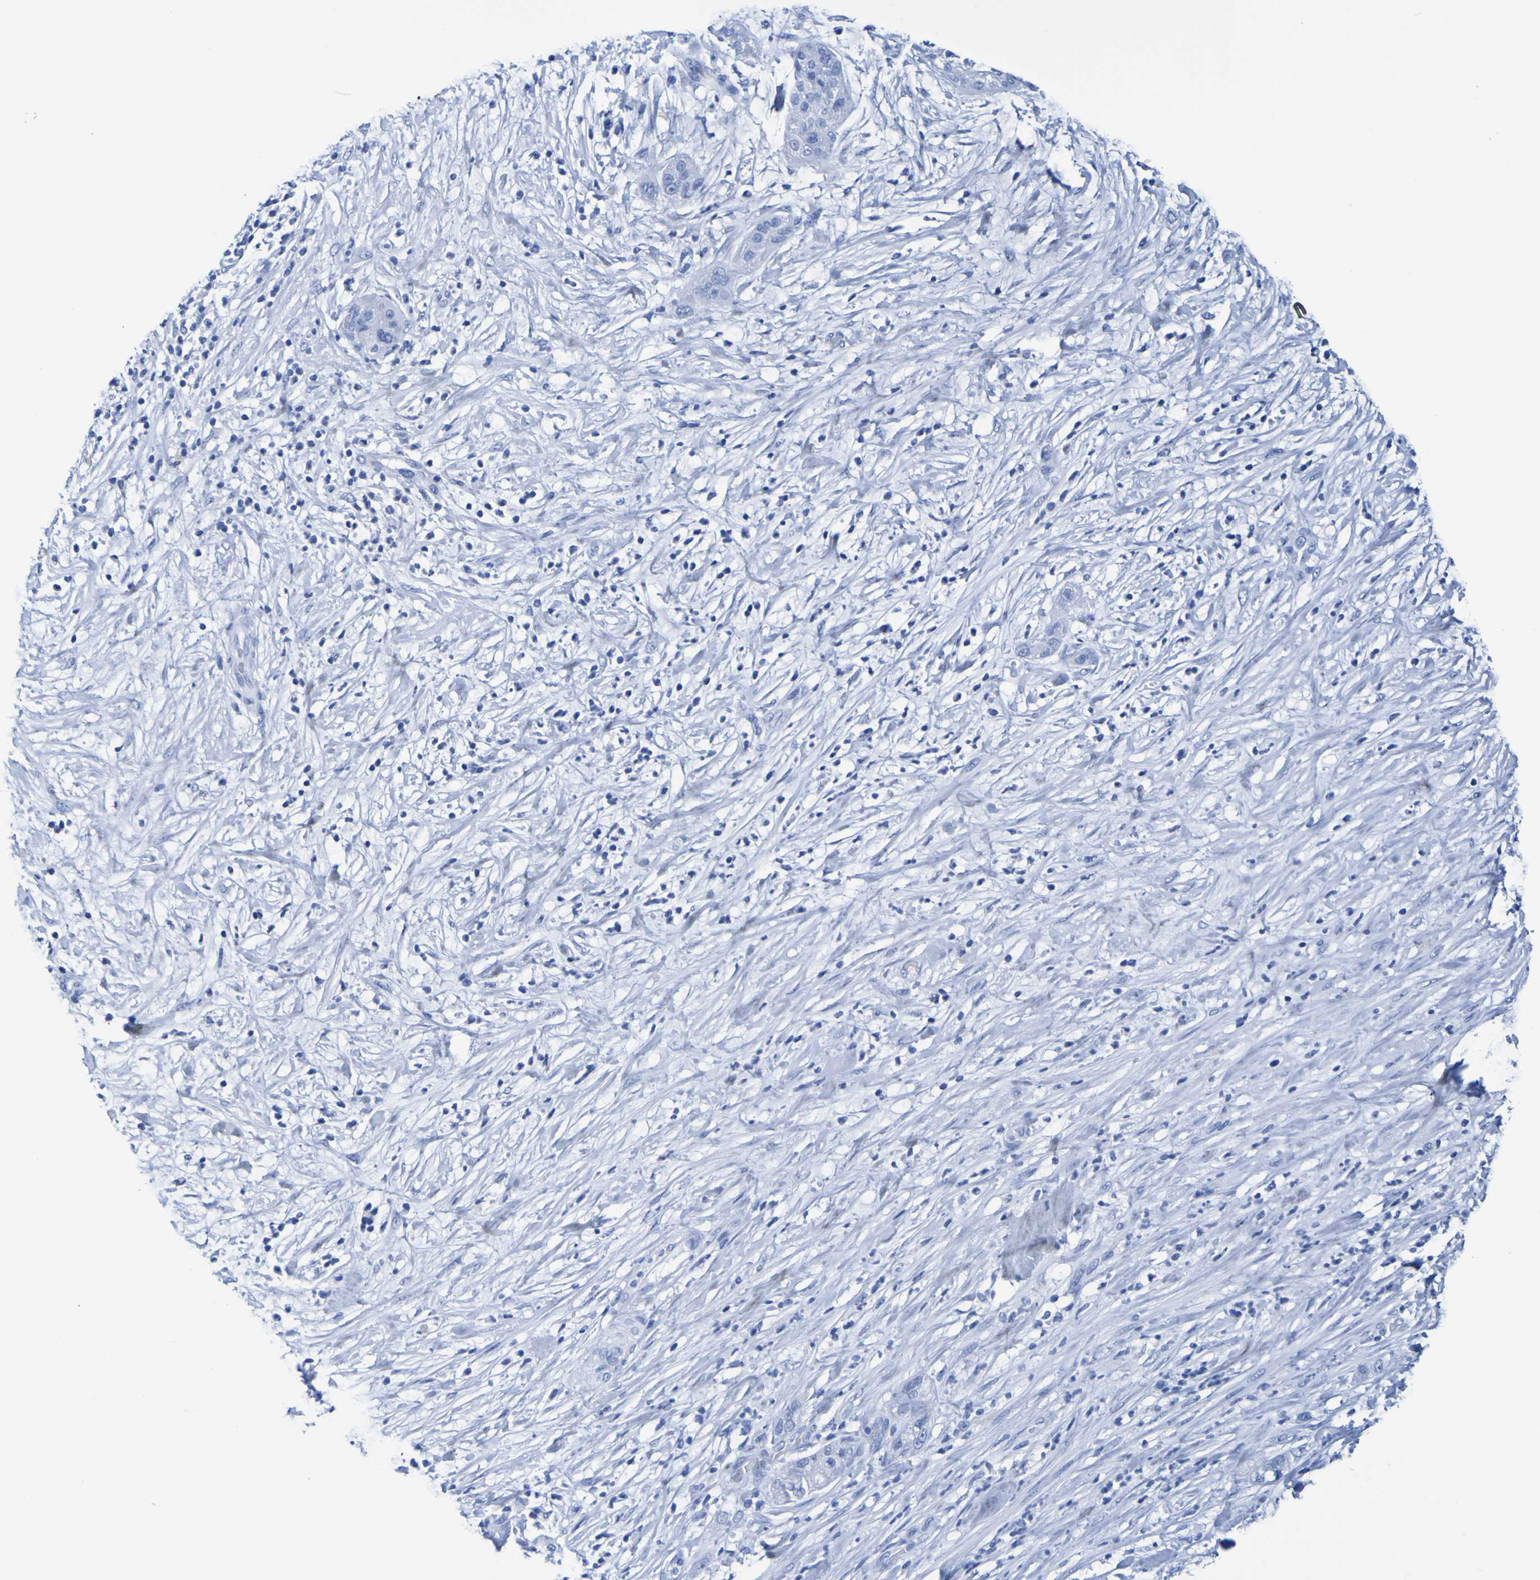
{"staining": {"intensity": "negative", "quantity": "none", "location": "none"}, "tissue": "pancreatic cancer", "cell_type": "Tumor cells", "image_type": "cancer", "snomed": [{"axis": "morphology", "description": "Adenocarcinoma, NOS"}, {"axis": "topography", "description": "Pancreas"}], "caption": "Immunohistochemistry (IHC) micrograph of neoplastic tissue: human pancreatic cancer (adenocarcinoma) stained with DAB (3,3'-diaminobenzidine) exhibits no significant protein expression in tumor cells.", "gene": "DPEP1", "patient": {"sex": "female", "age": 78}}